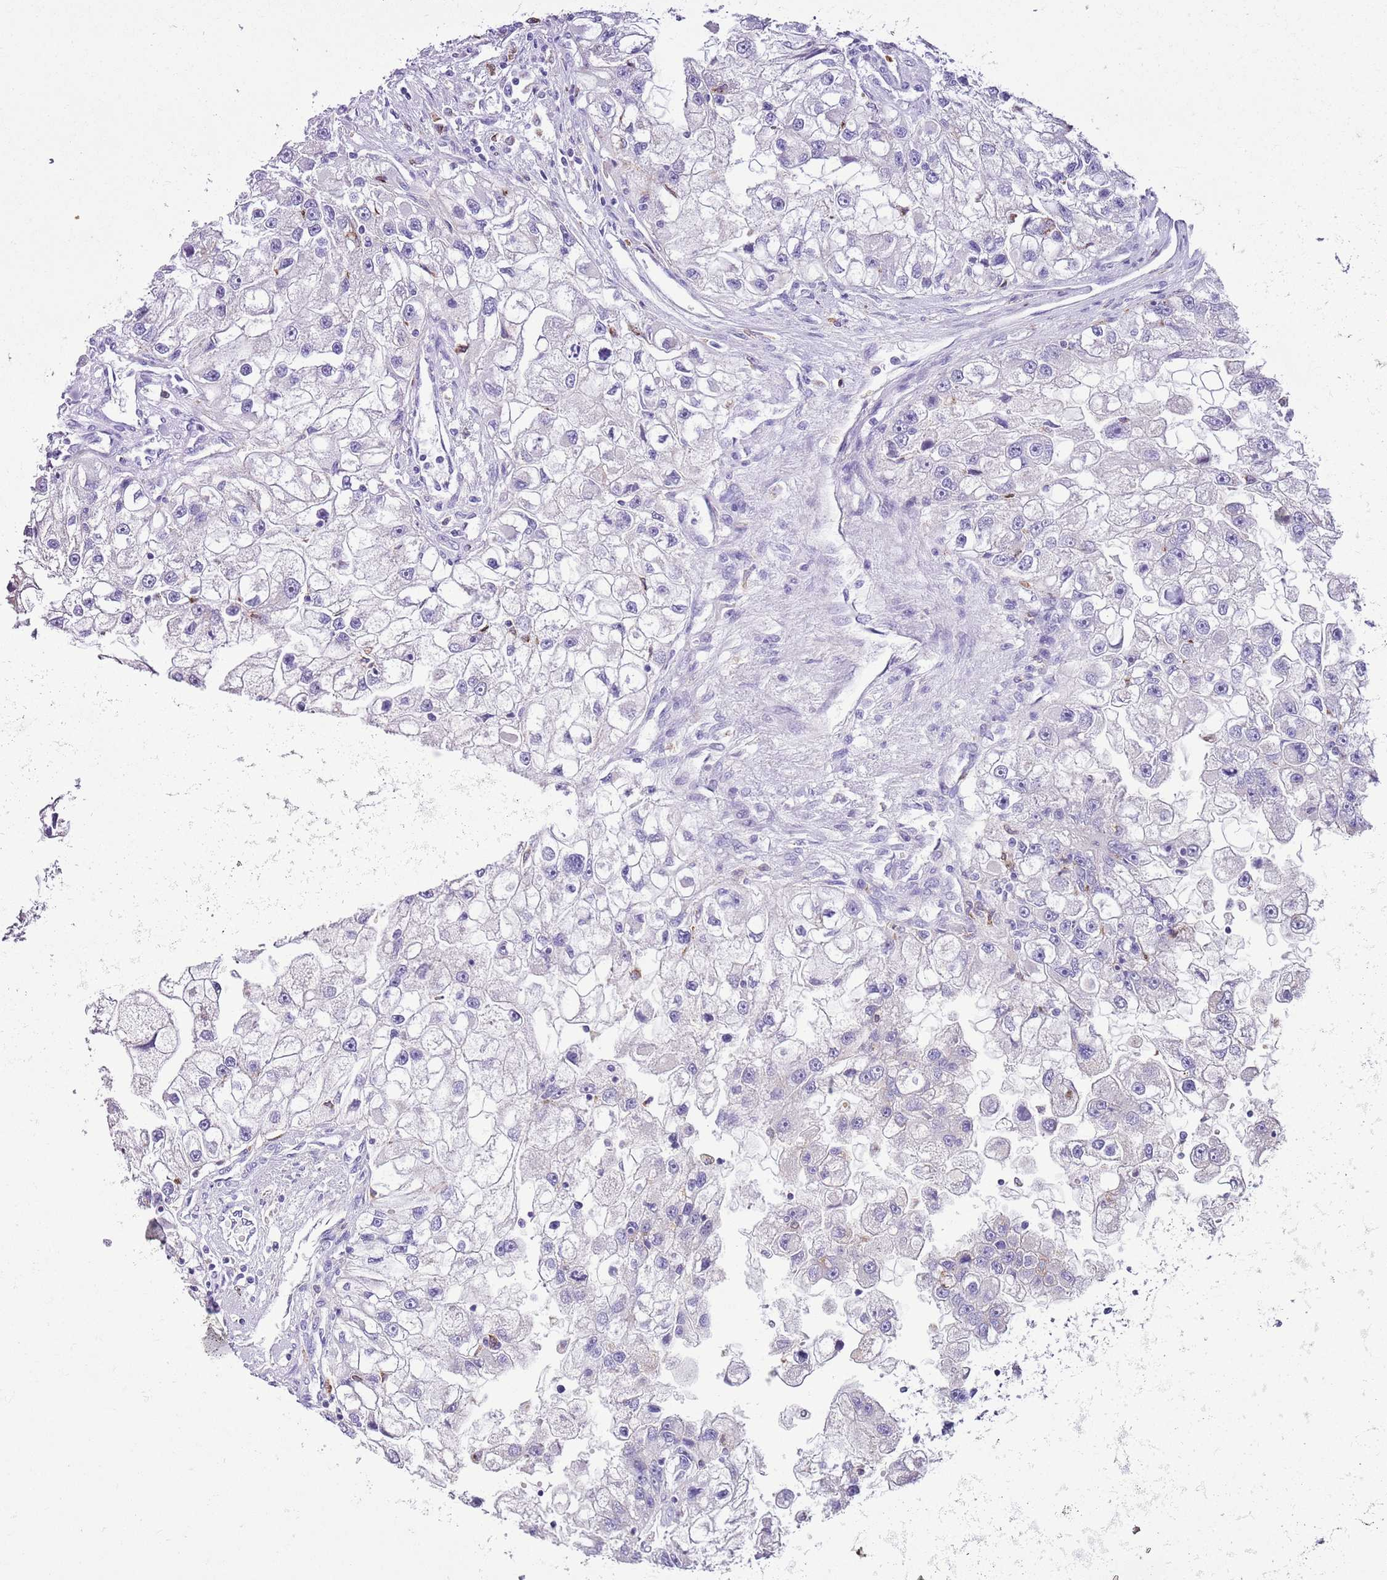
{"staining": {"intensity": "negative", "quantity": "none", "location": "none"}, "tissue": "renal cancer", "cell_type": "Tumor cells", "image_type": "cancer", "snomed": [{"axis": "morphology", "description": "Adenocarcinoma, NOS"}, {"axis": "topography", "description": "Kidney"}], "caption": "Tumor cells show no significant protein positivity in adenocarcinoma (renal).", "gene": "ZNF697", "patient": {"sex": "male", "age": 63}}